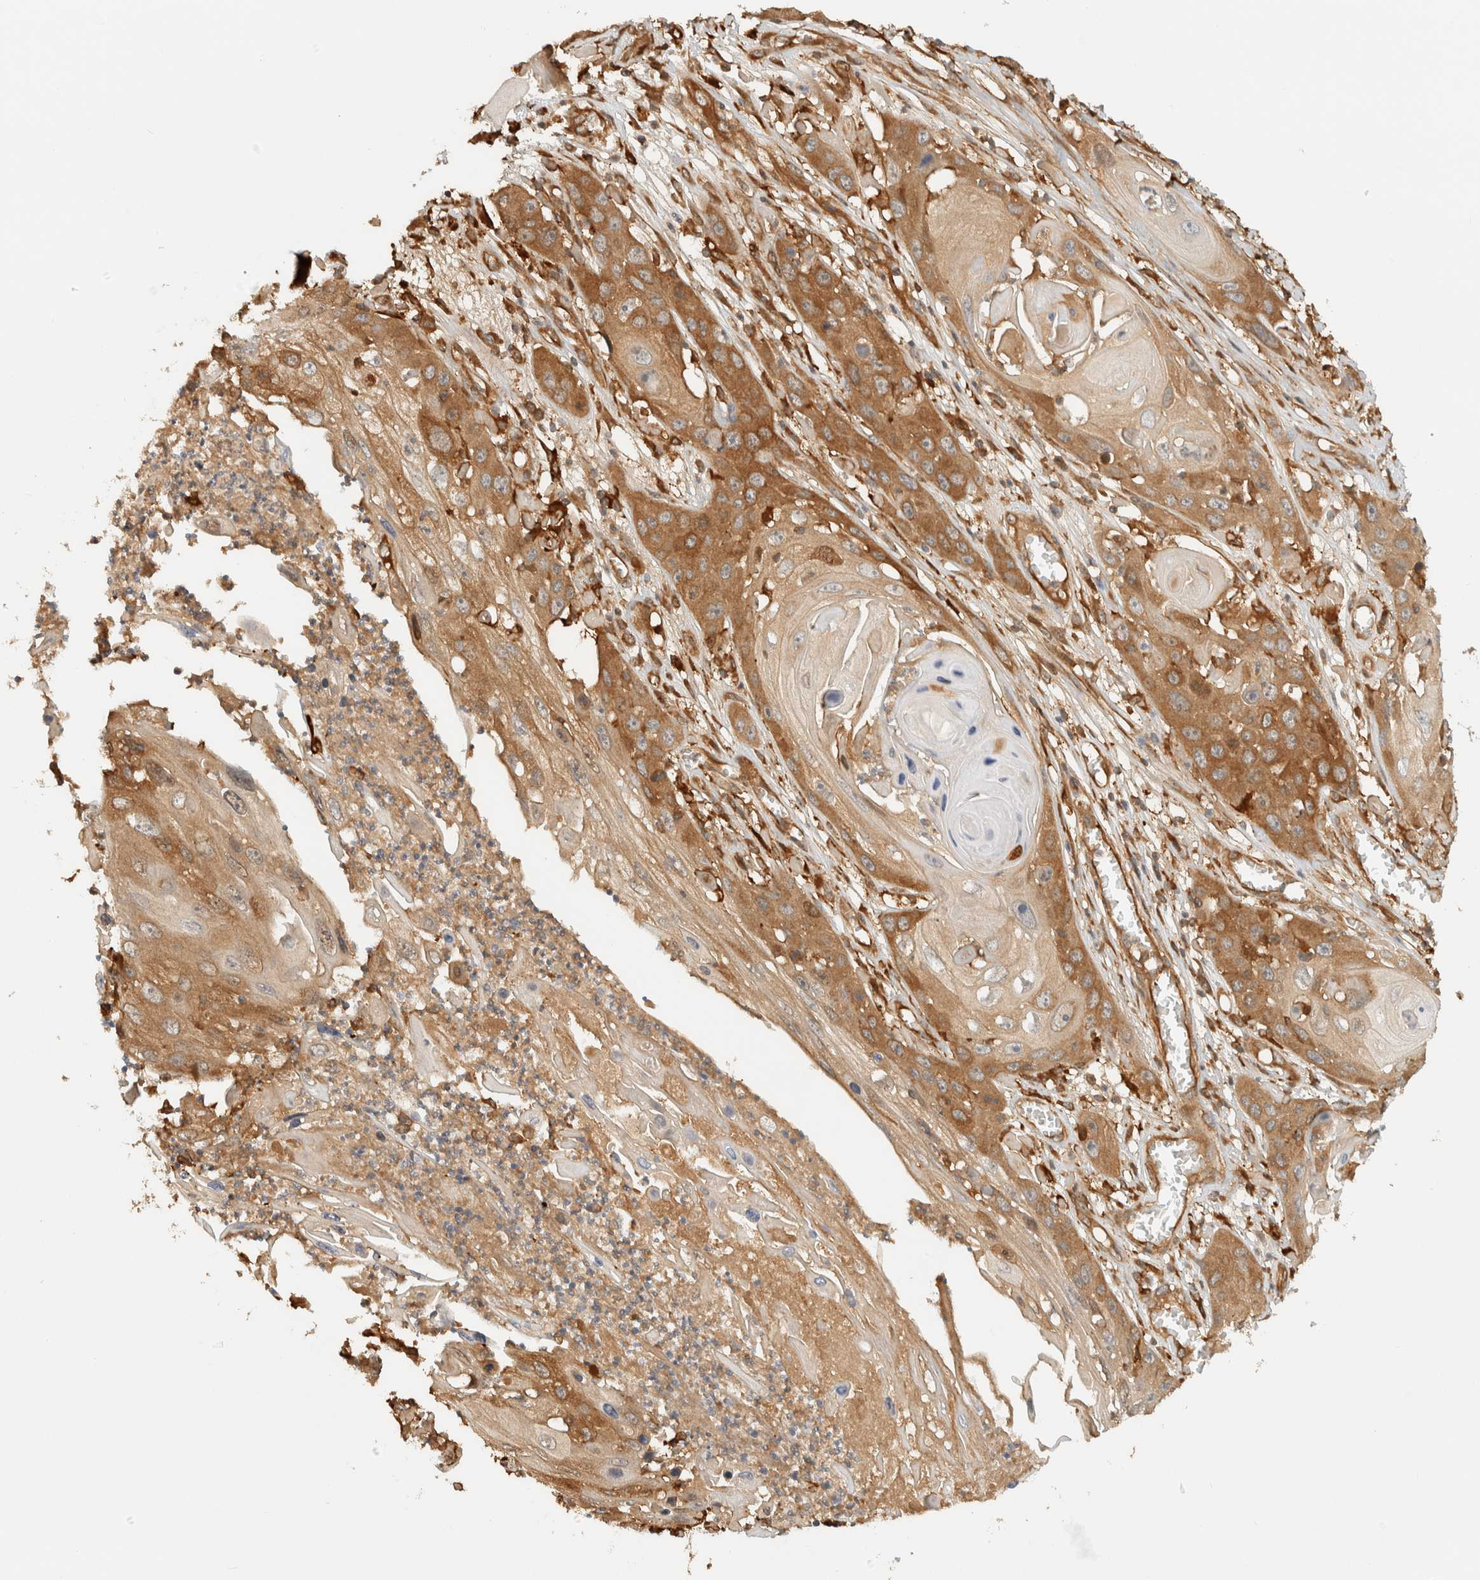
{"staining": {"intensity": "moderate", "quantity": ">75%", "location": "cytoplasmic/membranous"}, "tissue": "skin cancer", "cell_type": "Tumor cells", "image_type": "cancer", "snomed": [{"axis": "morphology", "description": "Squamous cell carcinoma, NOS"}, {"axis": "topography", "description": "Skin"}], "caption": "Immunohistochemistry (IHC) of skin cancer (squamous cell carcinoma) demonstrates medium levels of moderate cytoplasmic/membranous expression in about >75% of tumor cells.", "gene": "TMEM192", "patient": {"sex": "male", "age": 55}}